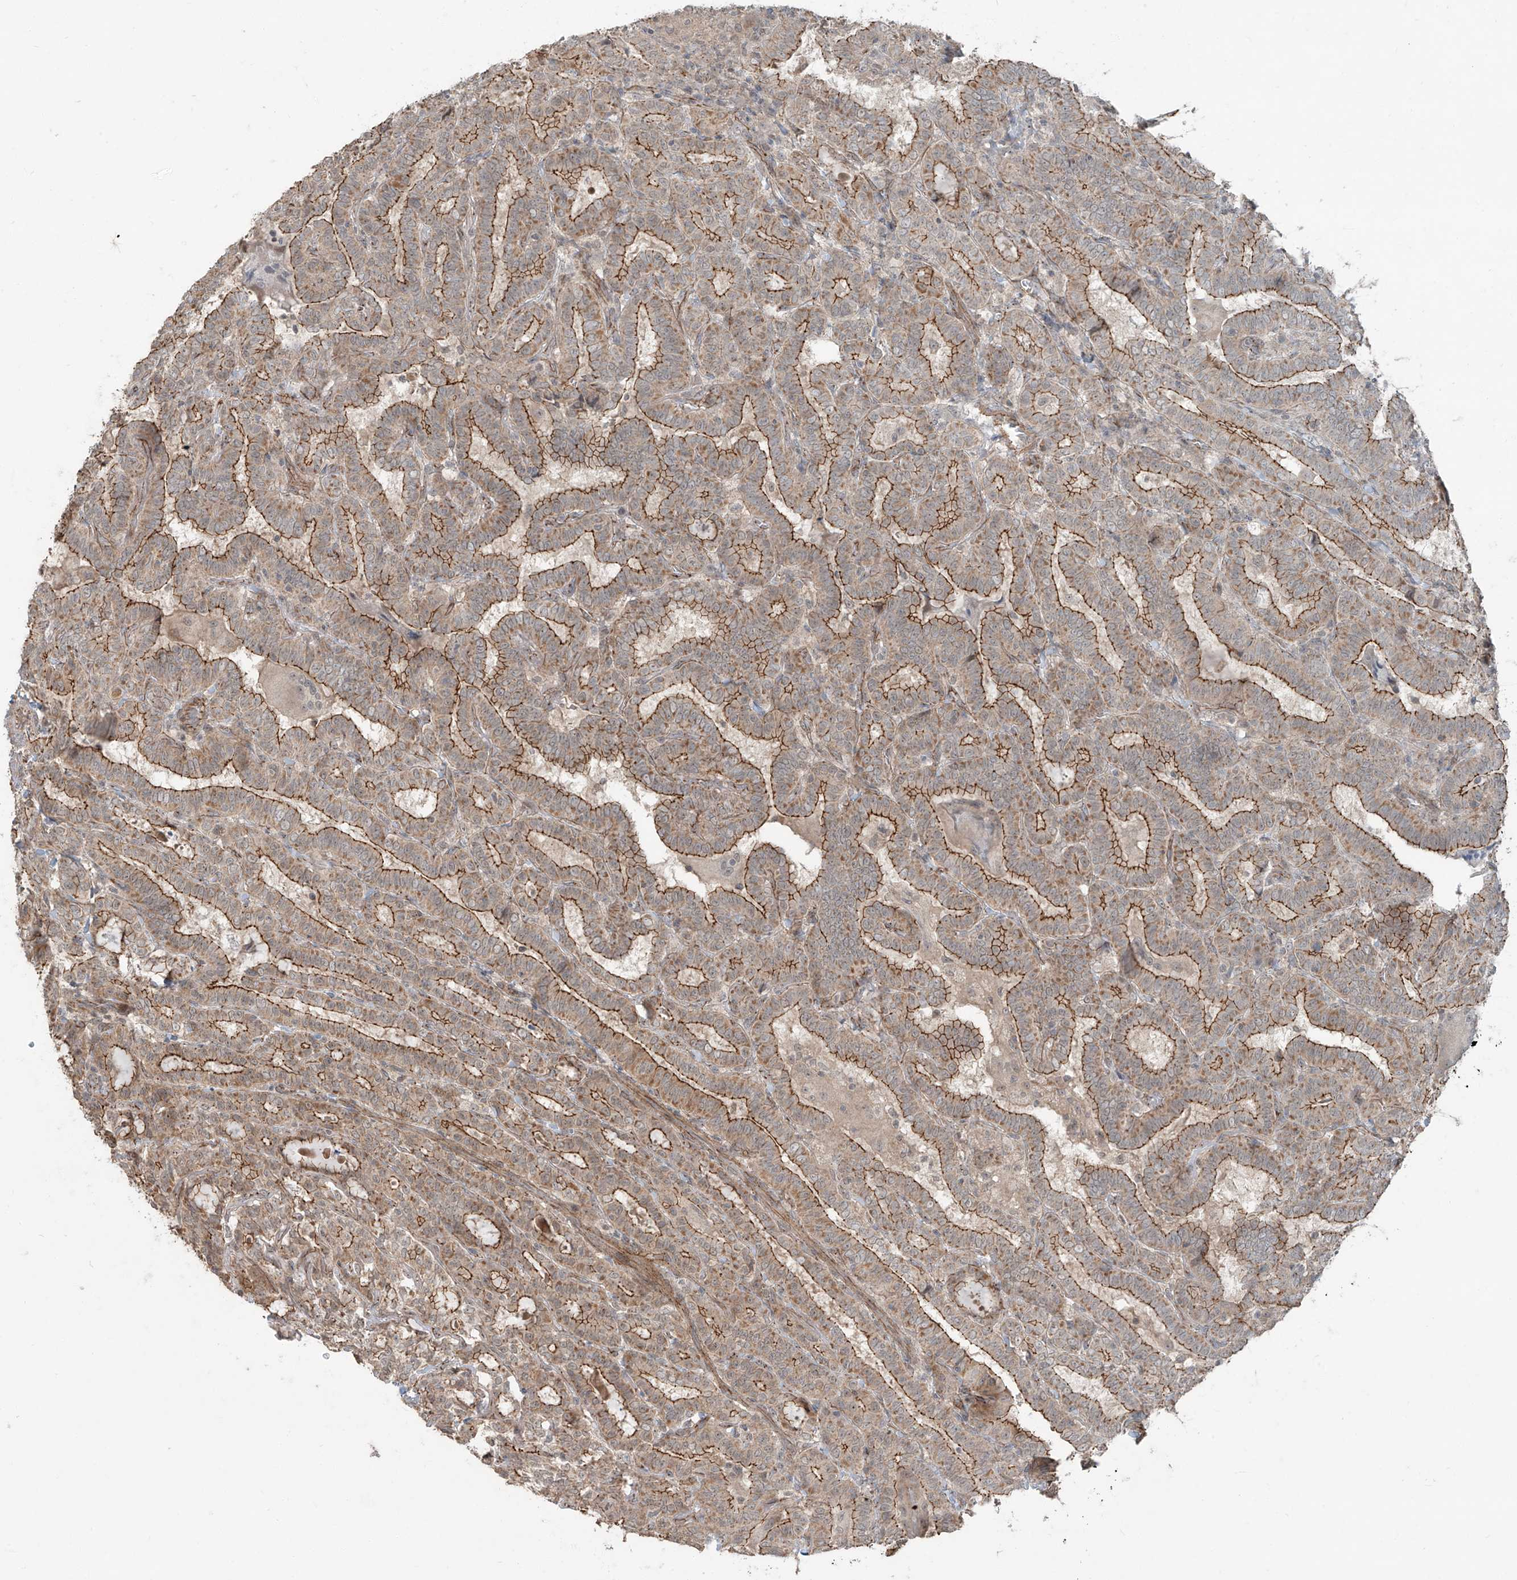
{"staining": {"intensity": "moderate", "quantity": ">75%", "location": "cytoplasmic/membranous"}, "tissue": "thyroid cancer", "cell_type": "Tumor cells", "image_type": "cancer", "snomed": [{"axis": "morphology", "description": "Papillary adenocarcinoma, NOS"}, {"axis": "topography", "description": "Thyroid gland"}], "caption": "Immunohistochemistry histopathology image of thyroid cancer (papillary adenocarcinoma) stained for a protein (brown), which demonstrates medium levels of moderate cytoplasmic/membranous positivity in approximately >75% of tumor cells.", "gene": "ZNF16", "patient": {"sex": "female", "age": 72}}